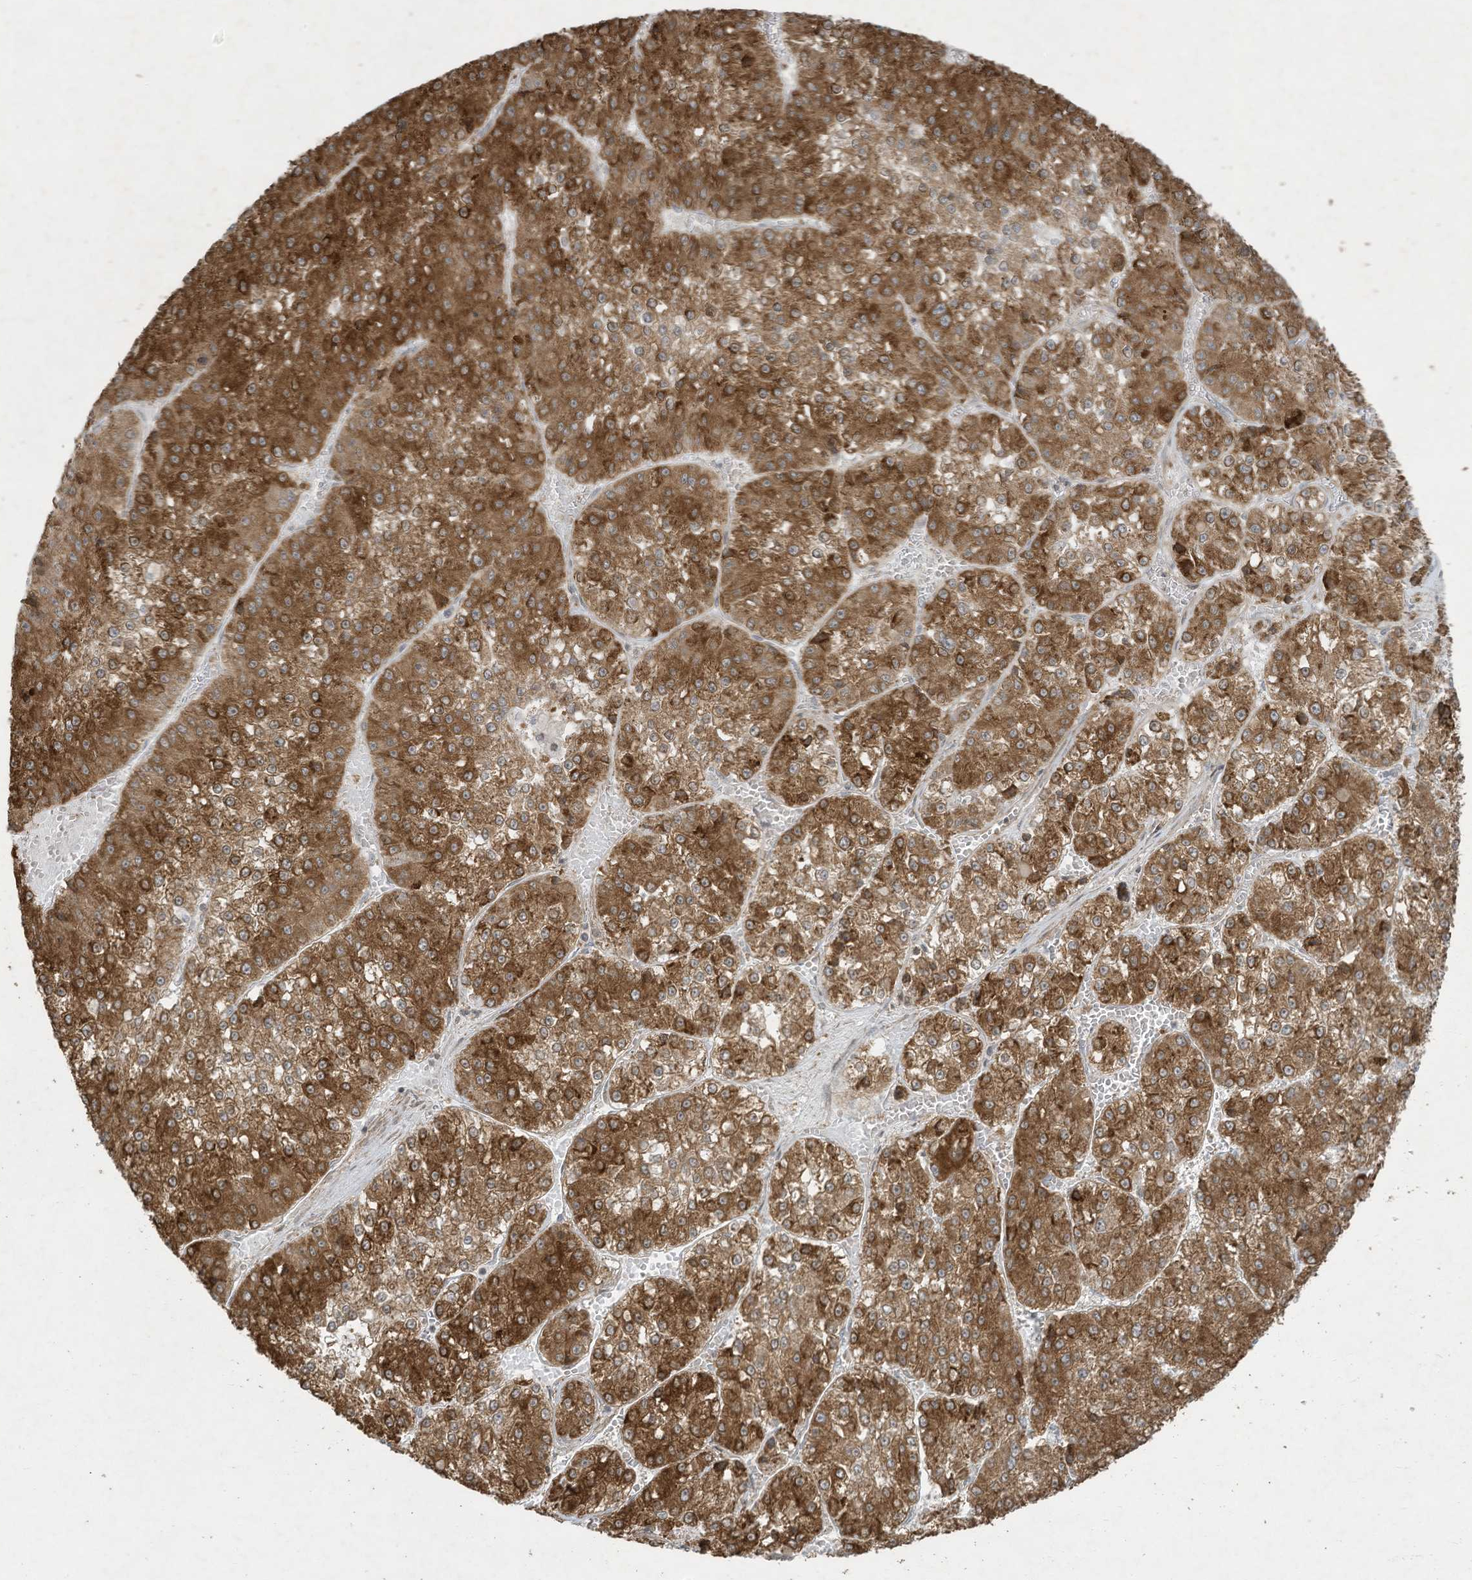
{"staining": {"intensity": "strong", "quantity": ">75%", "location": "cytoplasmic/membranous"}, "tissue": "liver cancer", "cell_type": "Tumor cells", "image_type": "cancer", "snomed": [{"axis": "morphology", "description": "Carcinoma, Hepatocellular, NOS"}, {"axis": "topography", "description": "Liver"}], "caption": "A high-resolution image shows immunohistochemistry staining of liver cancer, which reveals strong cytoplasmic/membranous expression in about >75% of tumor cells.", "gene": "ZNF263", "patient": {"sex": "female", "age": 73}}